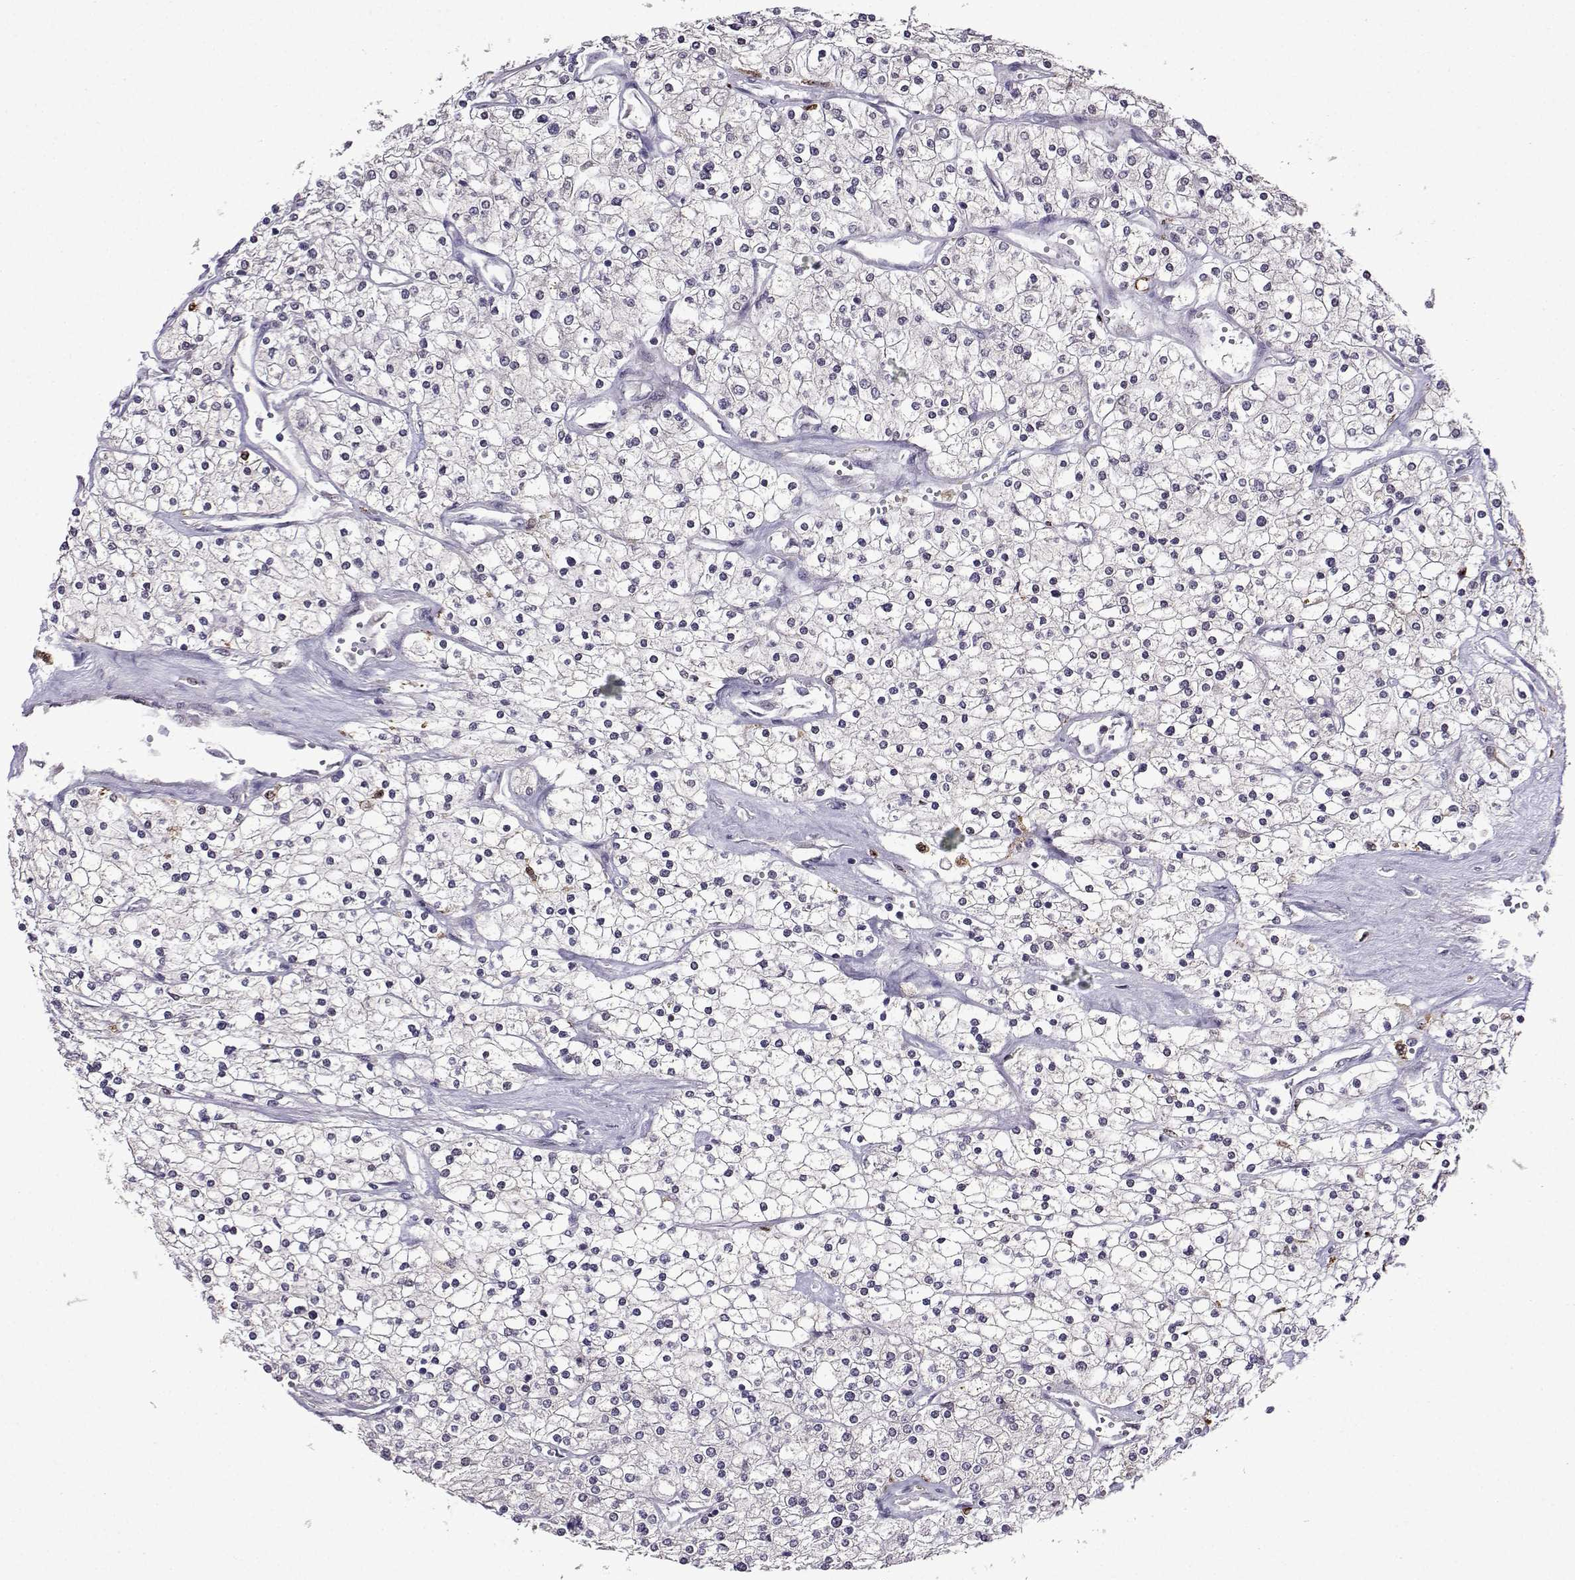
{"staining": {"intensity": "negative", "quantity": "none", "location": "none"}, "tissue": "renal cancer", "cell_type": "Tumor cells", "image_type": "cancer", "snomed": [{"axis": "morphology", "description": "Adenocarcinoma, NOS"}, {"axis": "topography", "description": "Kidney"}], "caption": "This is an immunohistochemistry histopathology image of adenocarcinoma (renal). There is no positivity in tumor cells.", "gene": "CCL28", "patient": {"sex": "male", "age": 80}}